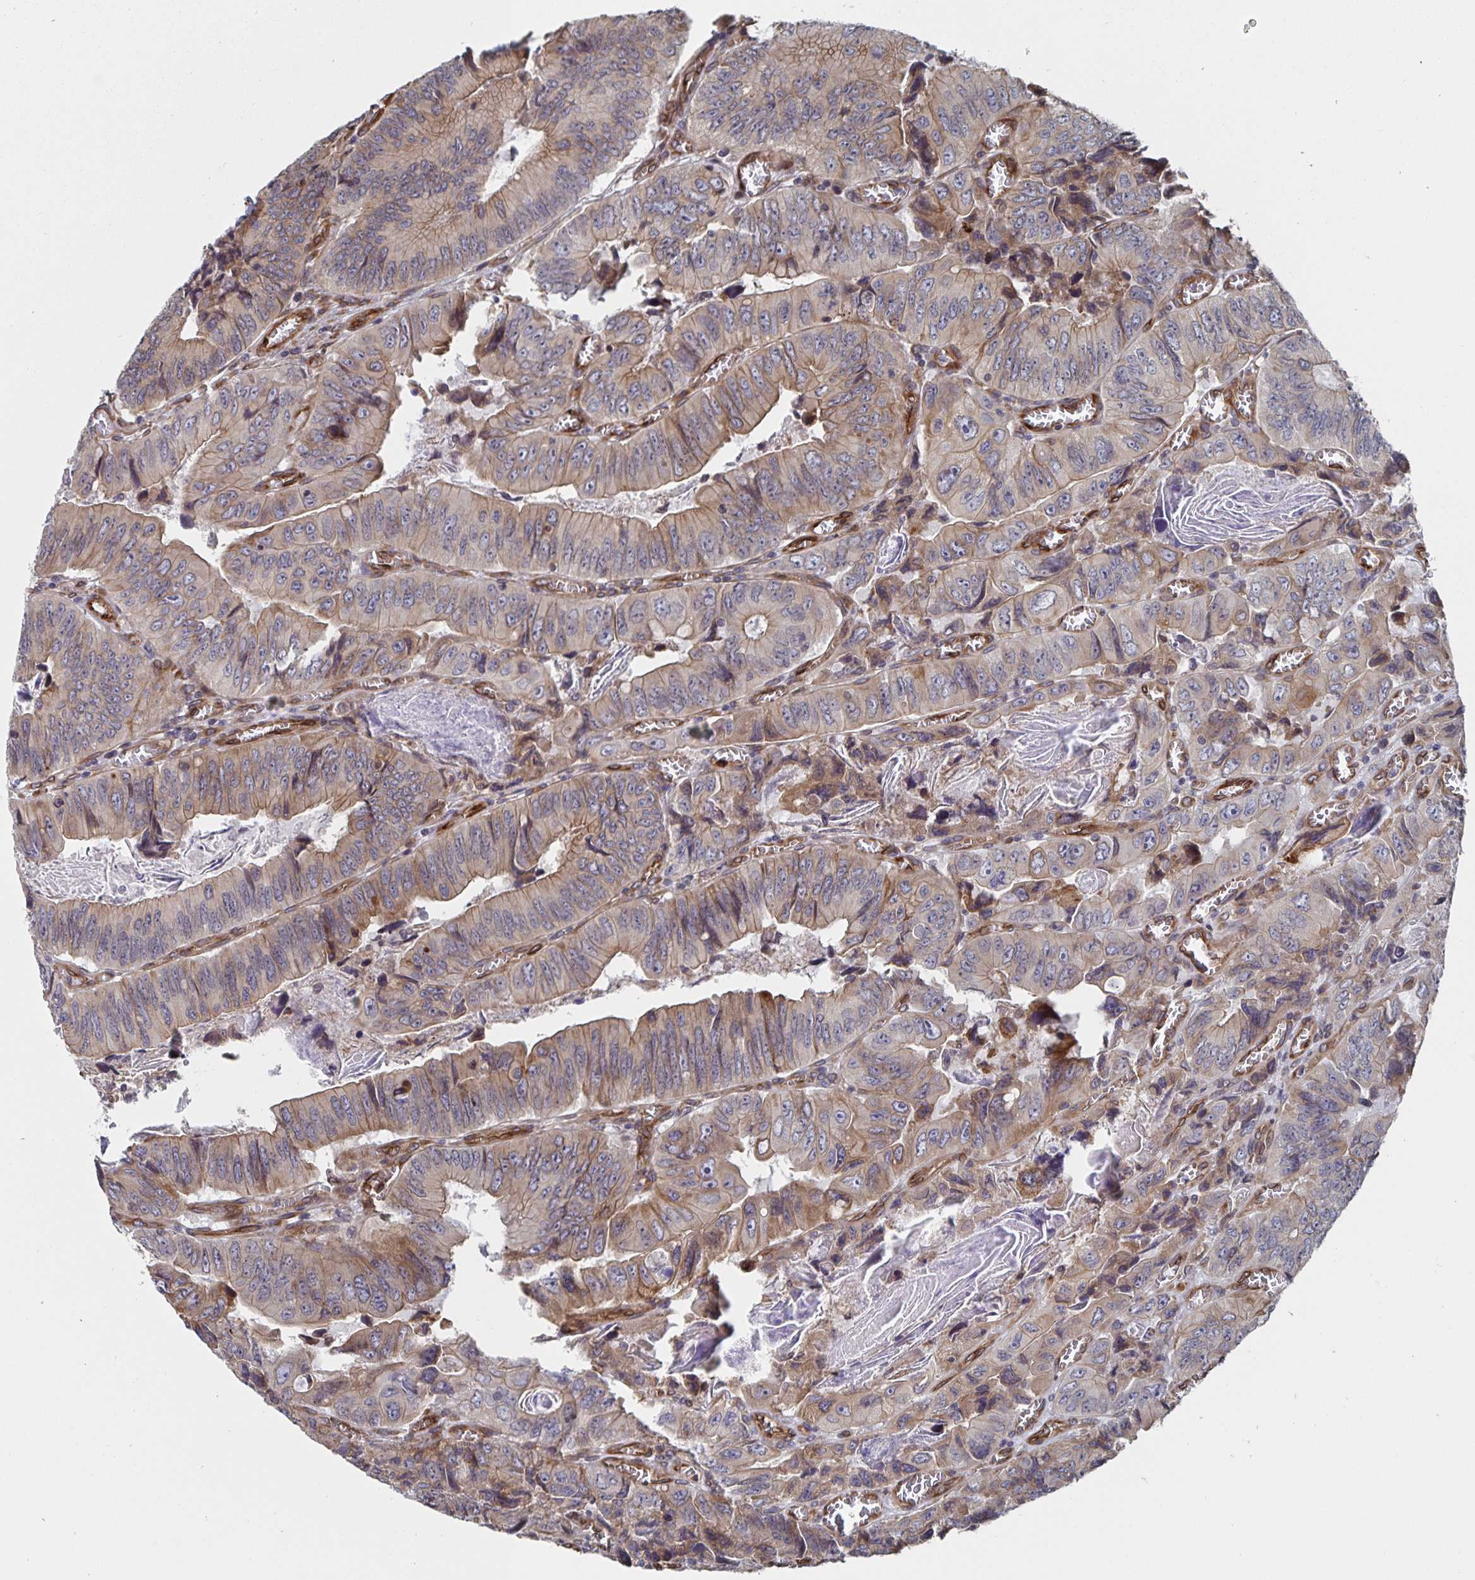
{"staining": {"intensity": "weak", "quantity": "25%-75%", "location": "cytoplasmic/membranous"}, "tissue": "colorectal cancer", "cell_type": "Tumor cells", "image_type": "cancer", "snomed": [{"axis": "morphology", "description": "Adenocarcinoma, NOS"}, {"axis": "topography", "description": "Colon"}], "caption": "Weak cytoplasmic/membranous staining for a protein is present in about 25%-75% of tumor cells of colorectal adenocarcinoma using immunohistochemistry.", "gene": "BCAP29", "patient": {"sex": "female", "age": 84}}